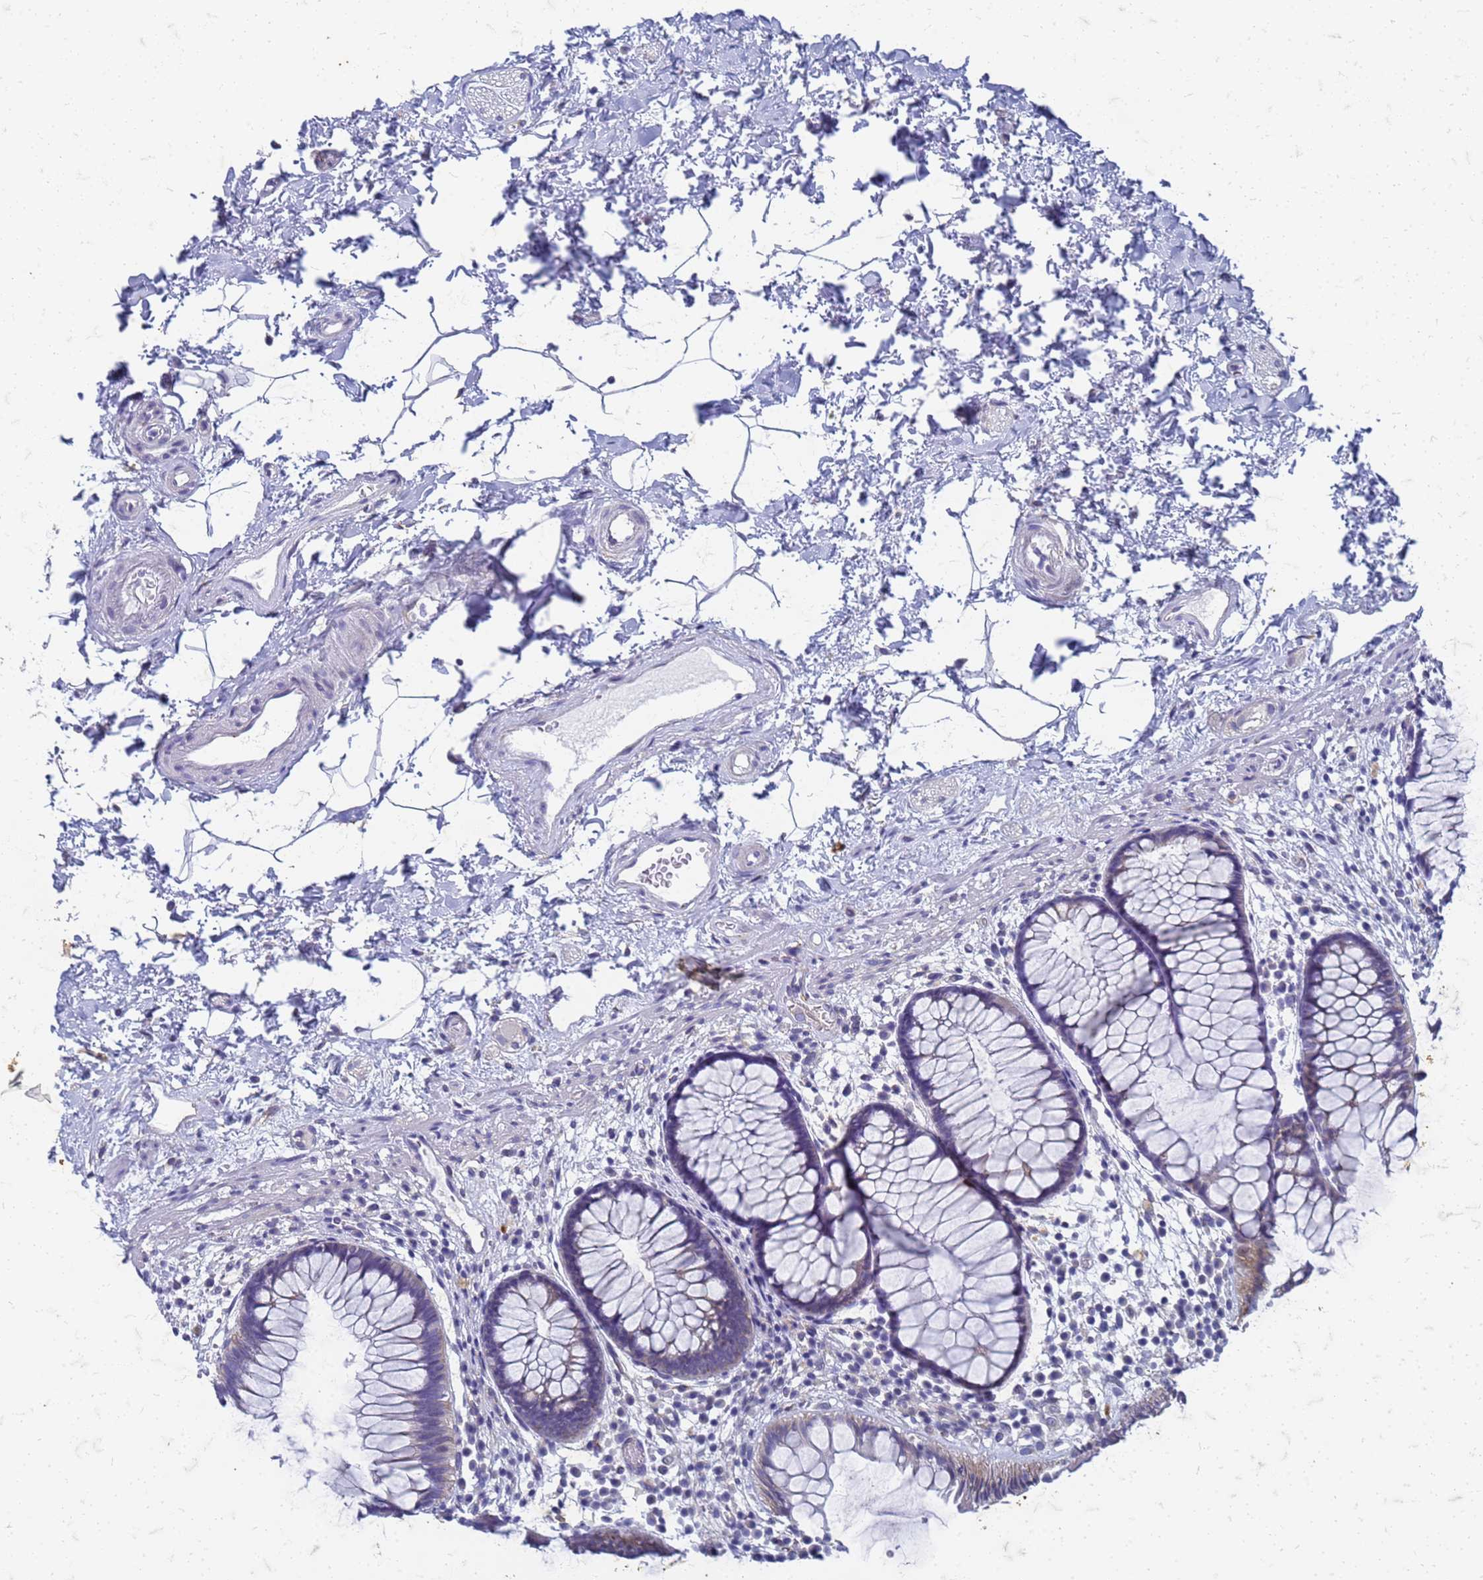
{"staining": {"intensity": "negative", "quantity": "none", "location": "none"}, "tissue": "rectum", "cell_type": "Glandular cells", "image_type": "normal", "snomed": [{"axis": "morphology", "description": "Normal tissue, NOS"}, {"axis": "topography", "description": "Rectum"}], "caption": "IHC photomicrograph of unremarkable rectum stained for a protein (brown), which displays no expression in glandular cells. (DAB (3,3'-diaminobenzidine) immunohistochemistry with hematoxylin counter stain).", "gene": "TRIM64B", "patient": {"sex": "male", "age": 51}}